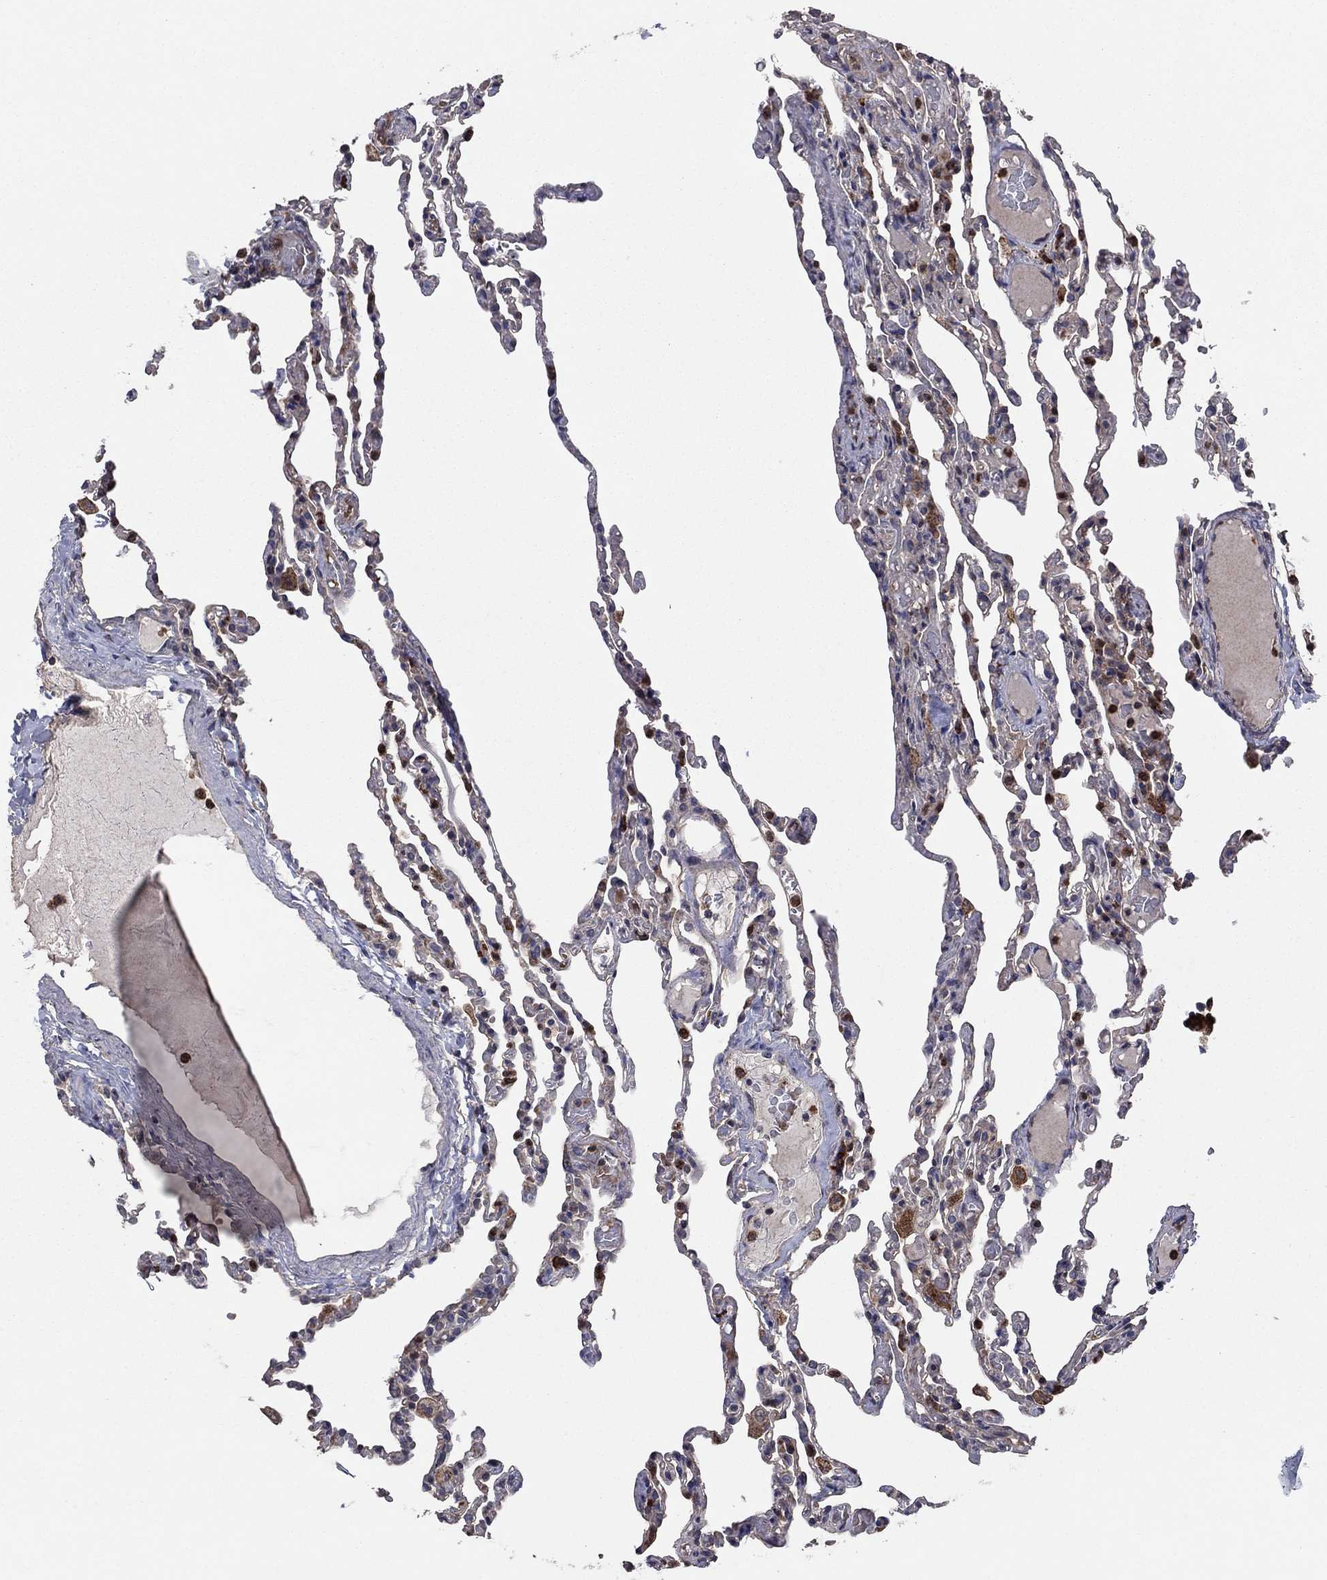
{"staining": {"intensity": "strong", "quantity": "<25%", "location": "nuclear"}, "tissue": "lung", "cell_type": "Alveolar cells", "image_type": "normal", "snomed": [{"axis": "morphology", "description": "Normal tissue, NOS"}, {"axis": "topography", "description": "Lung"}], "caption": "DAB immunohistochemical staining of normal lung demonstrates strong nuclear protein positivity in approximately <25% of alveolar cells.", "gene": "MEA1", "patient": {"sex": "female", "age": 43}}